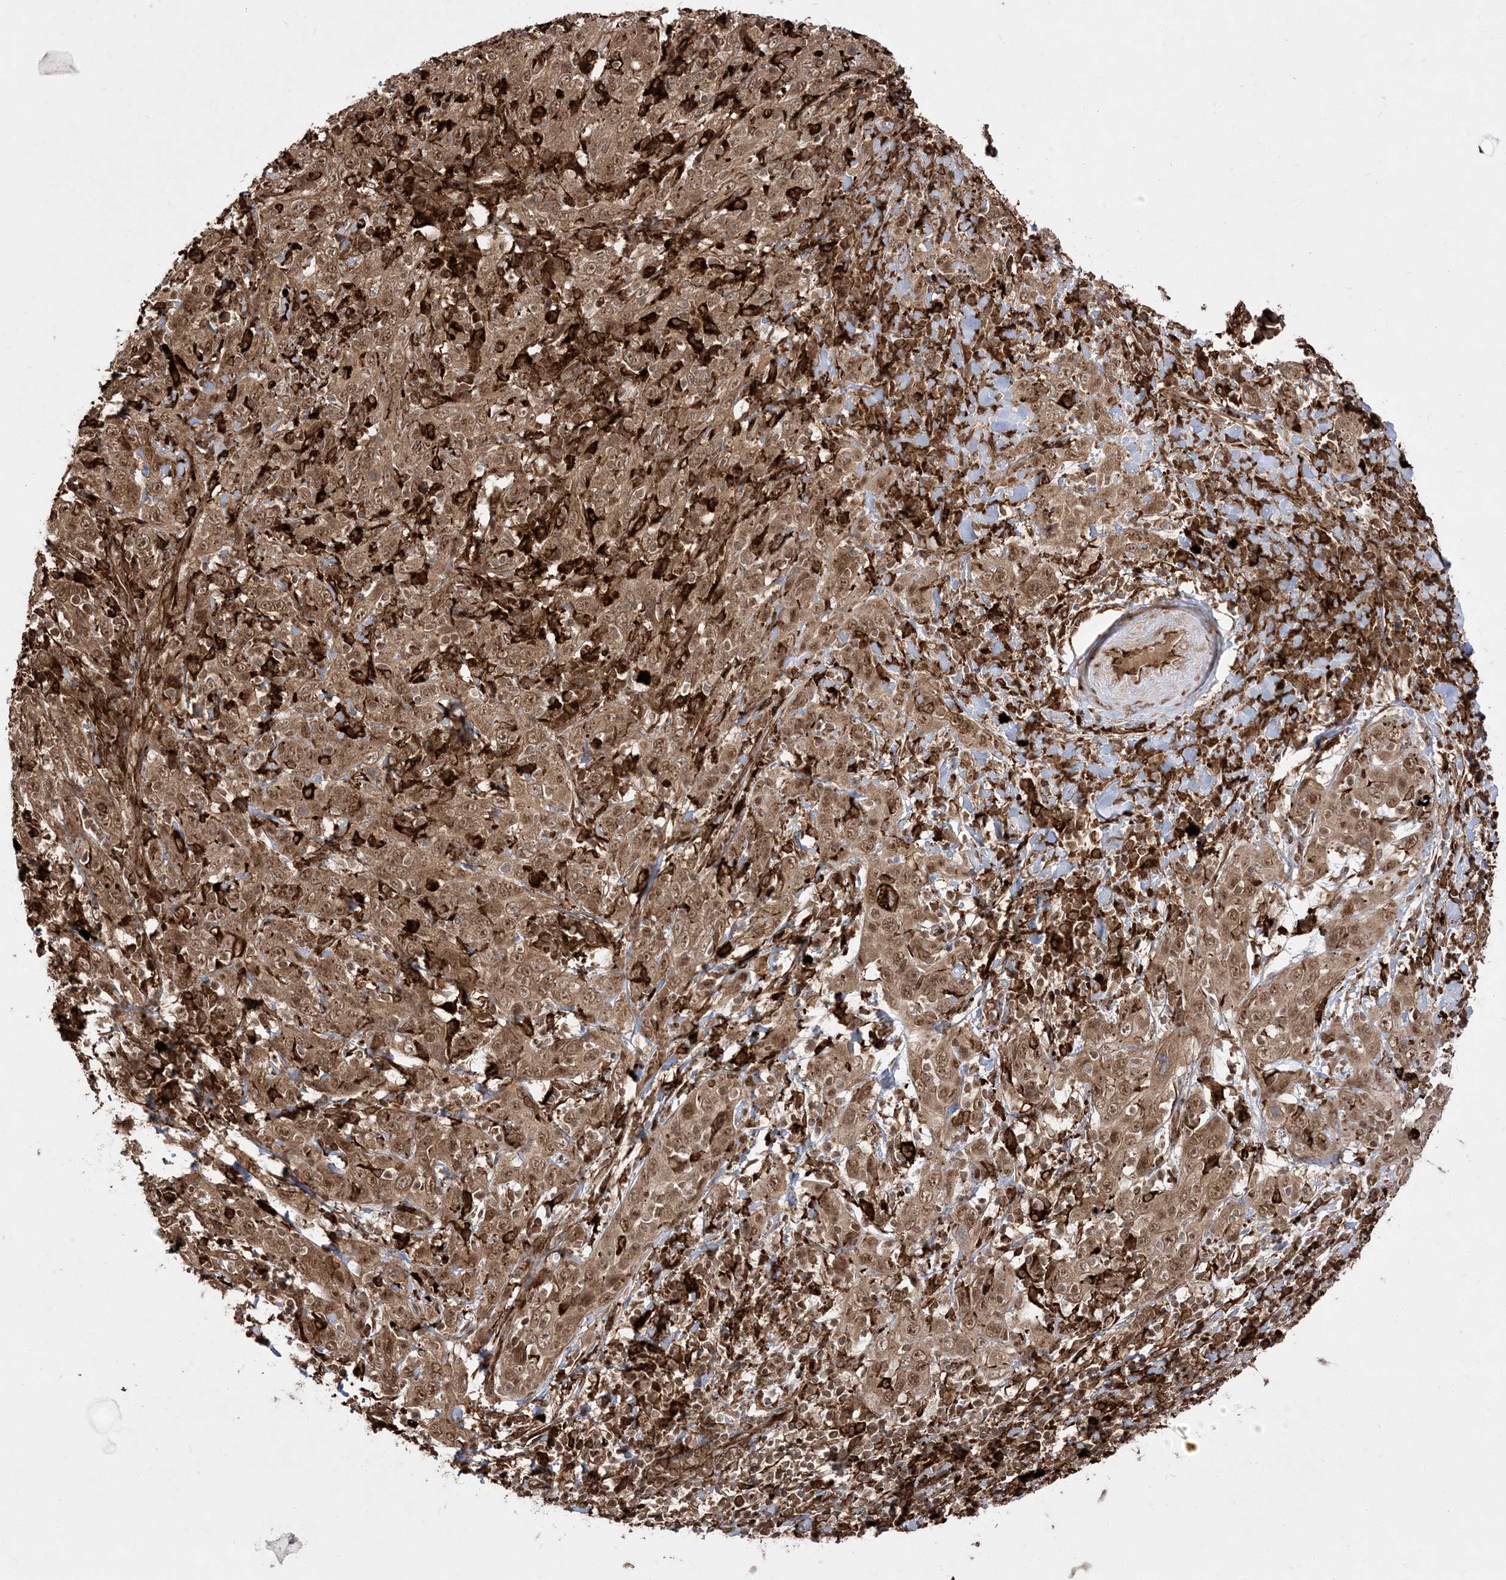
{"staining": {"intensity": "strong", "quantity": ">75%", "location": "cytoplasmic/membranous,nuclear"}, "tissue": "cervical cancer", "cell_type": "Tumor cells", "image_type": "cancer", "snomed": [{"axis": "morphology", "description": "Squamous cell carcinoma, NOS"}, {"axis": "topography", "description": "Cervix"}], "caption": "Tumor cells demonstrate strong cytoplasmic/membranous and nuclear staining in approximately >75% of cells in squamous cell carcinoma (cervical).", "gene": "EPC2", "patient": {"sex": "female", "age": 46}}